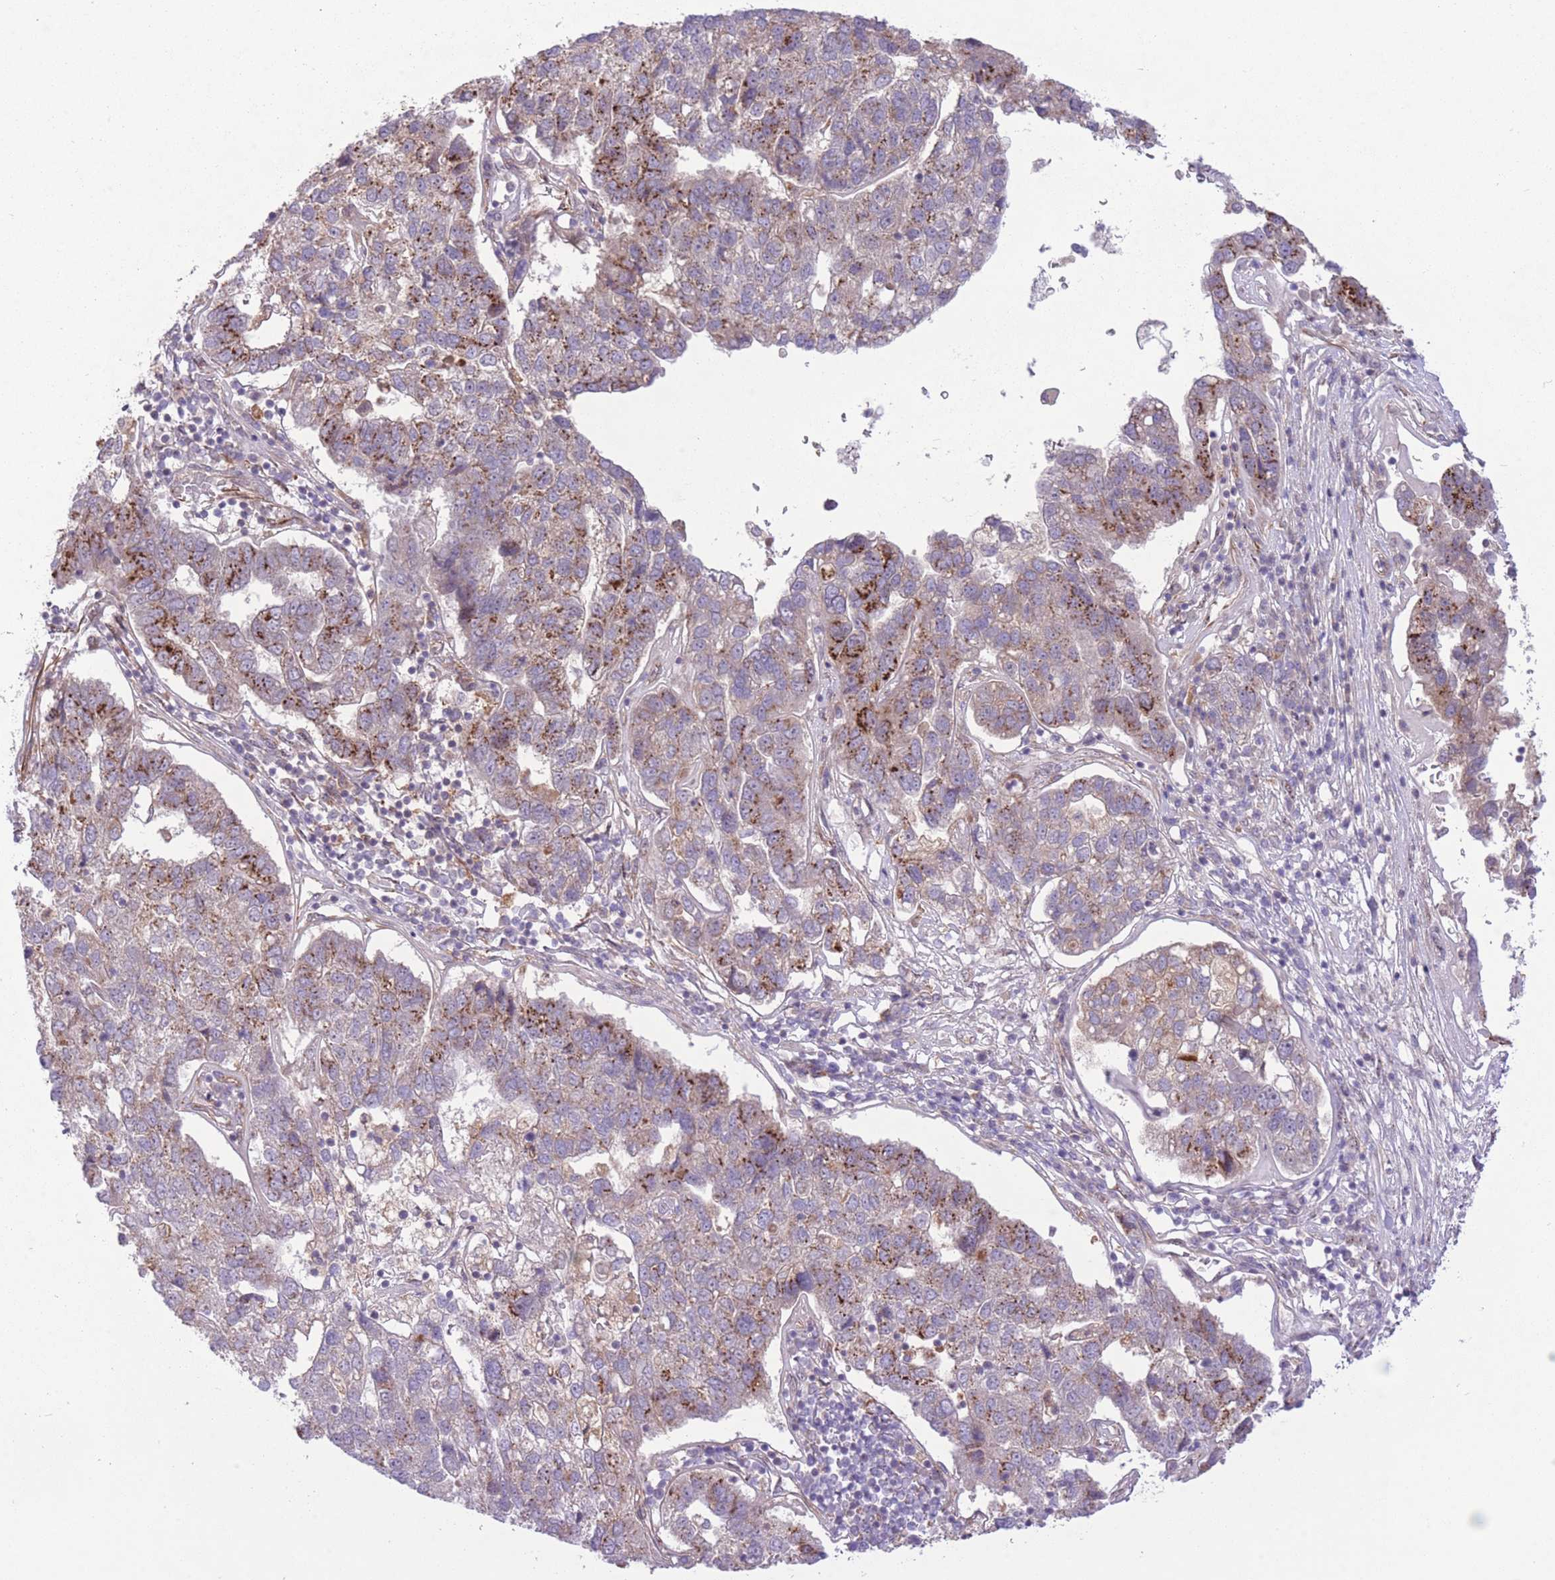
{"staining": {"intensity": "strong", "quantity": "<25%", "location": "cytoplasmic/membranous"}, "tissue": "pancreatic cancer", "cell_type": "Tumor cells", "image_type": "cancer", "snomed": [{"axis": "morphology", "description": "Adenocarcinoma, NOS"}, {"axis": "topography", "description": "Pancreas"}], "caption": "Protein staining of adenocarcinoma (pancreatic) tissue reveals strong cytoplasmic/membranous expression in about <25% of tumor cells.", "gene": "ZBED5", "patient": {"sex": "female", "age": 61}}